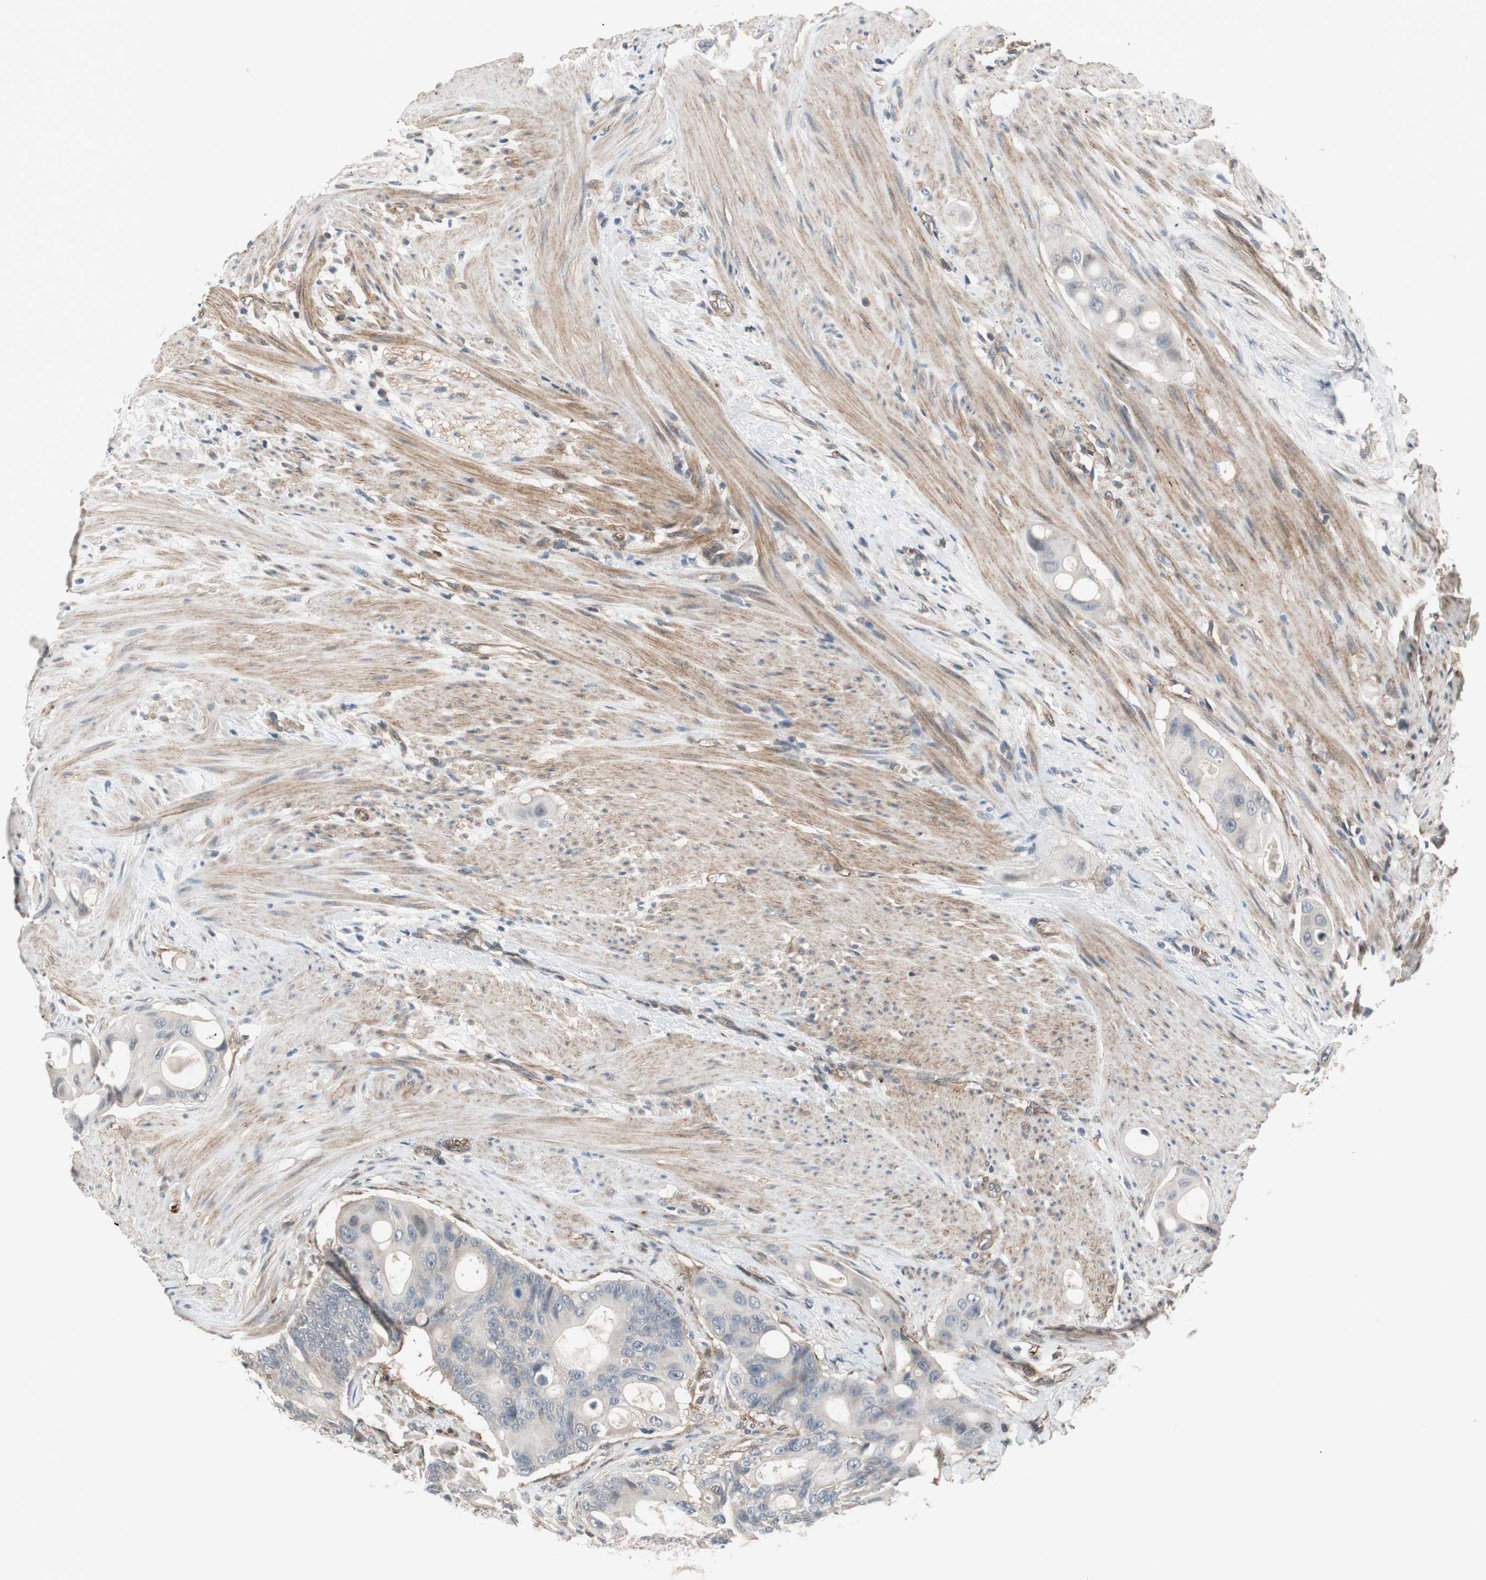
{"staining": {"intensity": "negative", "quantity": "none", "location": "none"}, "tissue": "colorectal cancer", "cell_type": "Tumor cells", "image_type": "cancer", "snomed": [{"axis": "morphology", "description": "Adenocarcinoma, NOS"}, {"axis": "topography", "description": "Colon"}], "caption": "A high-resolution micrograph shows IHC staining of colorectal cancer, which demonstrates no significant staining in tumor cells.", "gene": "GRHL1", "patient": {"sex": "female", "age": 57}}